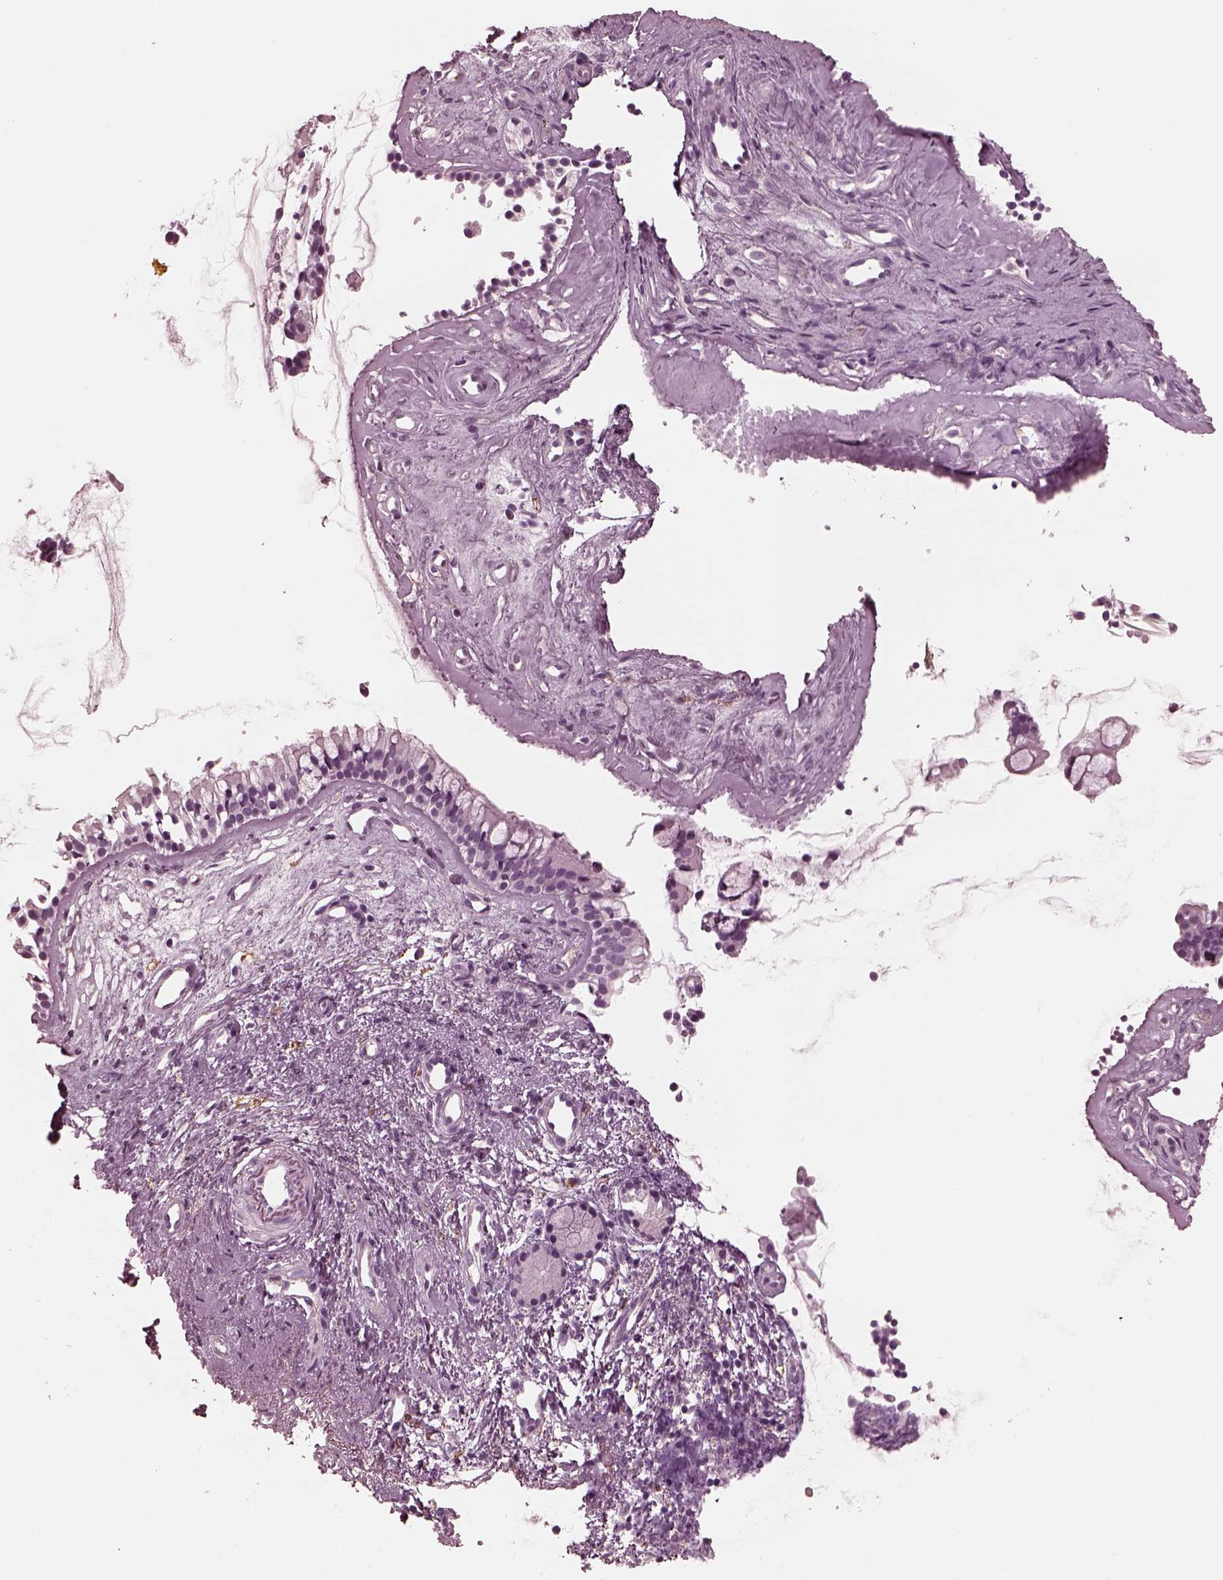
{"staining": {"intensity": "negative", "quantity": "none", "location": "none"}, "tissue": "nasopharynx", "cell_type": "Respiratory epithelial cells", "image_type": "normal", "snomed": [{"axis": "morphology", "description": "Normal tissue, NOS"}, {"axis": "topography", "description": "Nasopharynx"}], "caption": "DAB immunohistochemical staining of benign human nasopharynx demonstrates no significant positivity in respiratory epithelial cells. (Stains: DAB (3,3'-diaminobenzidine) IHC with hematoxylin counter stain, Microscopy: brightfield microscopy at high magnification).", "gene": "CGA", "patient": {"sex": "female", "age": 52}}